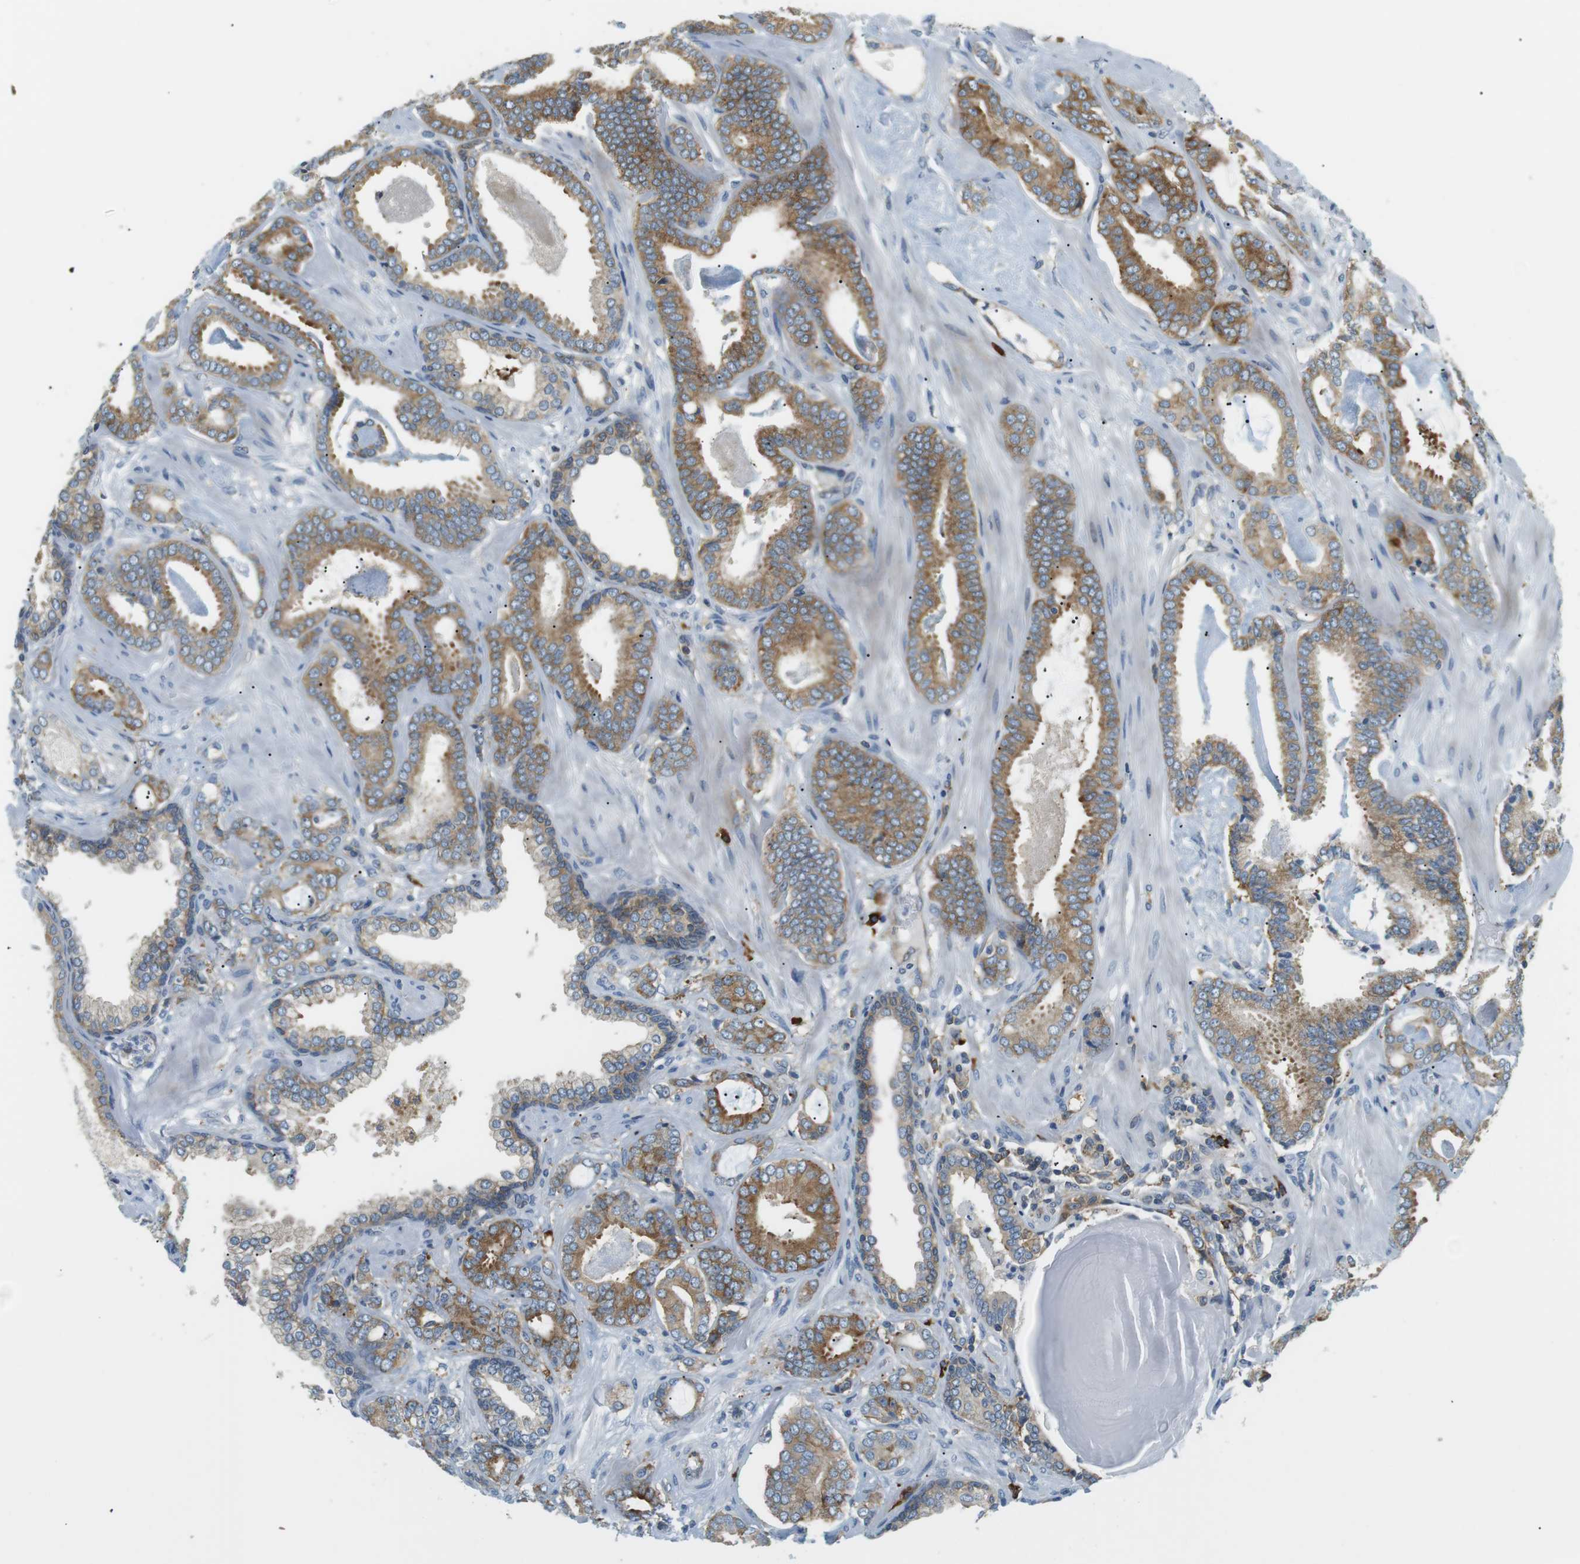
{"staining": {"intensity": "moderate", "quantity": ">75%", "location": "cytoplasmic/membranous"}, "tissue": "prostate cancer", "cell_type": "Tumor cells", "image_type": "cancer", "snomed": [{"axis": "morphology", "description": "Adenocarcinoma, Low grade"}, {"axis": "topography", "description": "Prostate"}], "caption": "Immunohistochemistry (IHC) photomicrograph of neoplastic tissue: adenocarcinoma (low-grade) (prostate) stained using immunohistochemistry (IHC) displays medium levels of moderate protein expression localized specifically in the cytoplasmic/membranous of tumor cells, appearing as a cytoplasmic/membranous brown color.", "gene": "TMEM200A", "patient": {"sex": "male", "age": 53}}